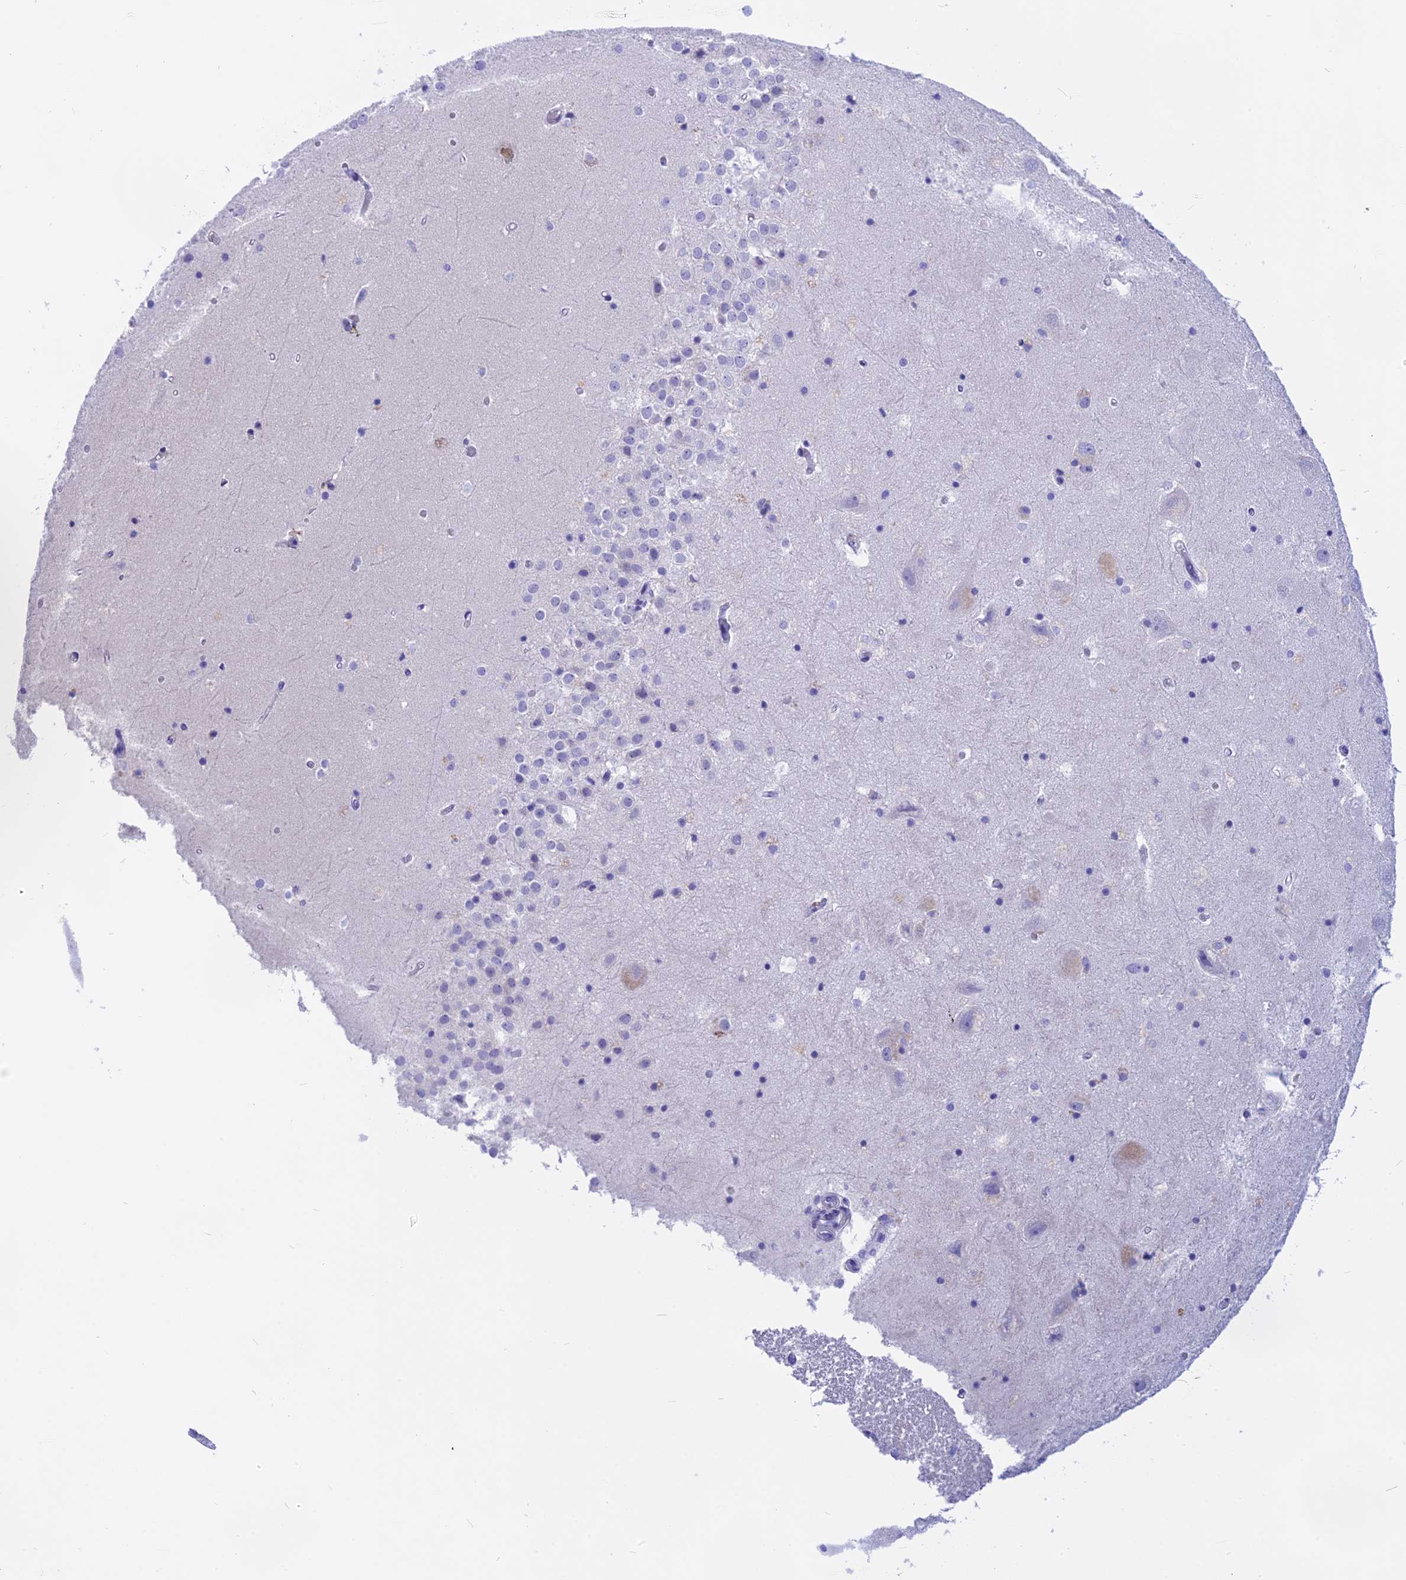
{"staining": {"intensity": "negative", "quantity": "none", "location": "none"}, "tissue": "hippocampus", "cell_type": "Glial cells", "image_type": "normal", "snomed": [{"axis": "morphology", "description": "Normal tissue, NOS"}, {"axis": "topography", "description": "Hippocampus"}], "caption": "This photomicrograph is of unremarkable hippocampus stained with immunohistochemistry to label a protein in brown with the nuclei are counter-stained blue. There is no staining in glial cells.", "gene": "ISCA1", "patient": {"sex": "female", "age": 52}}